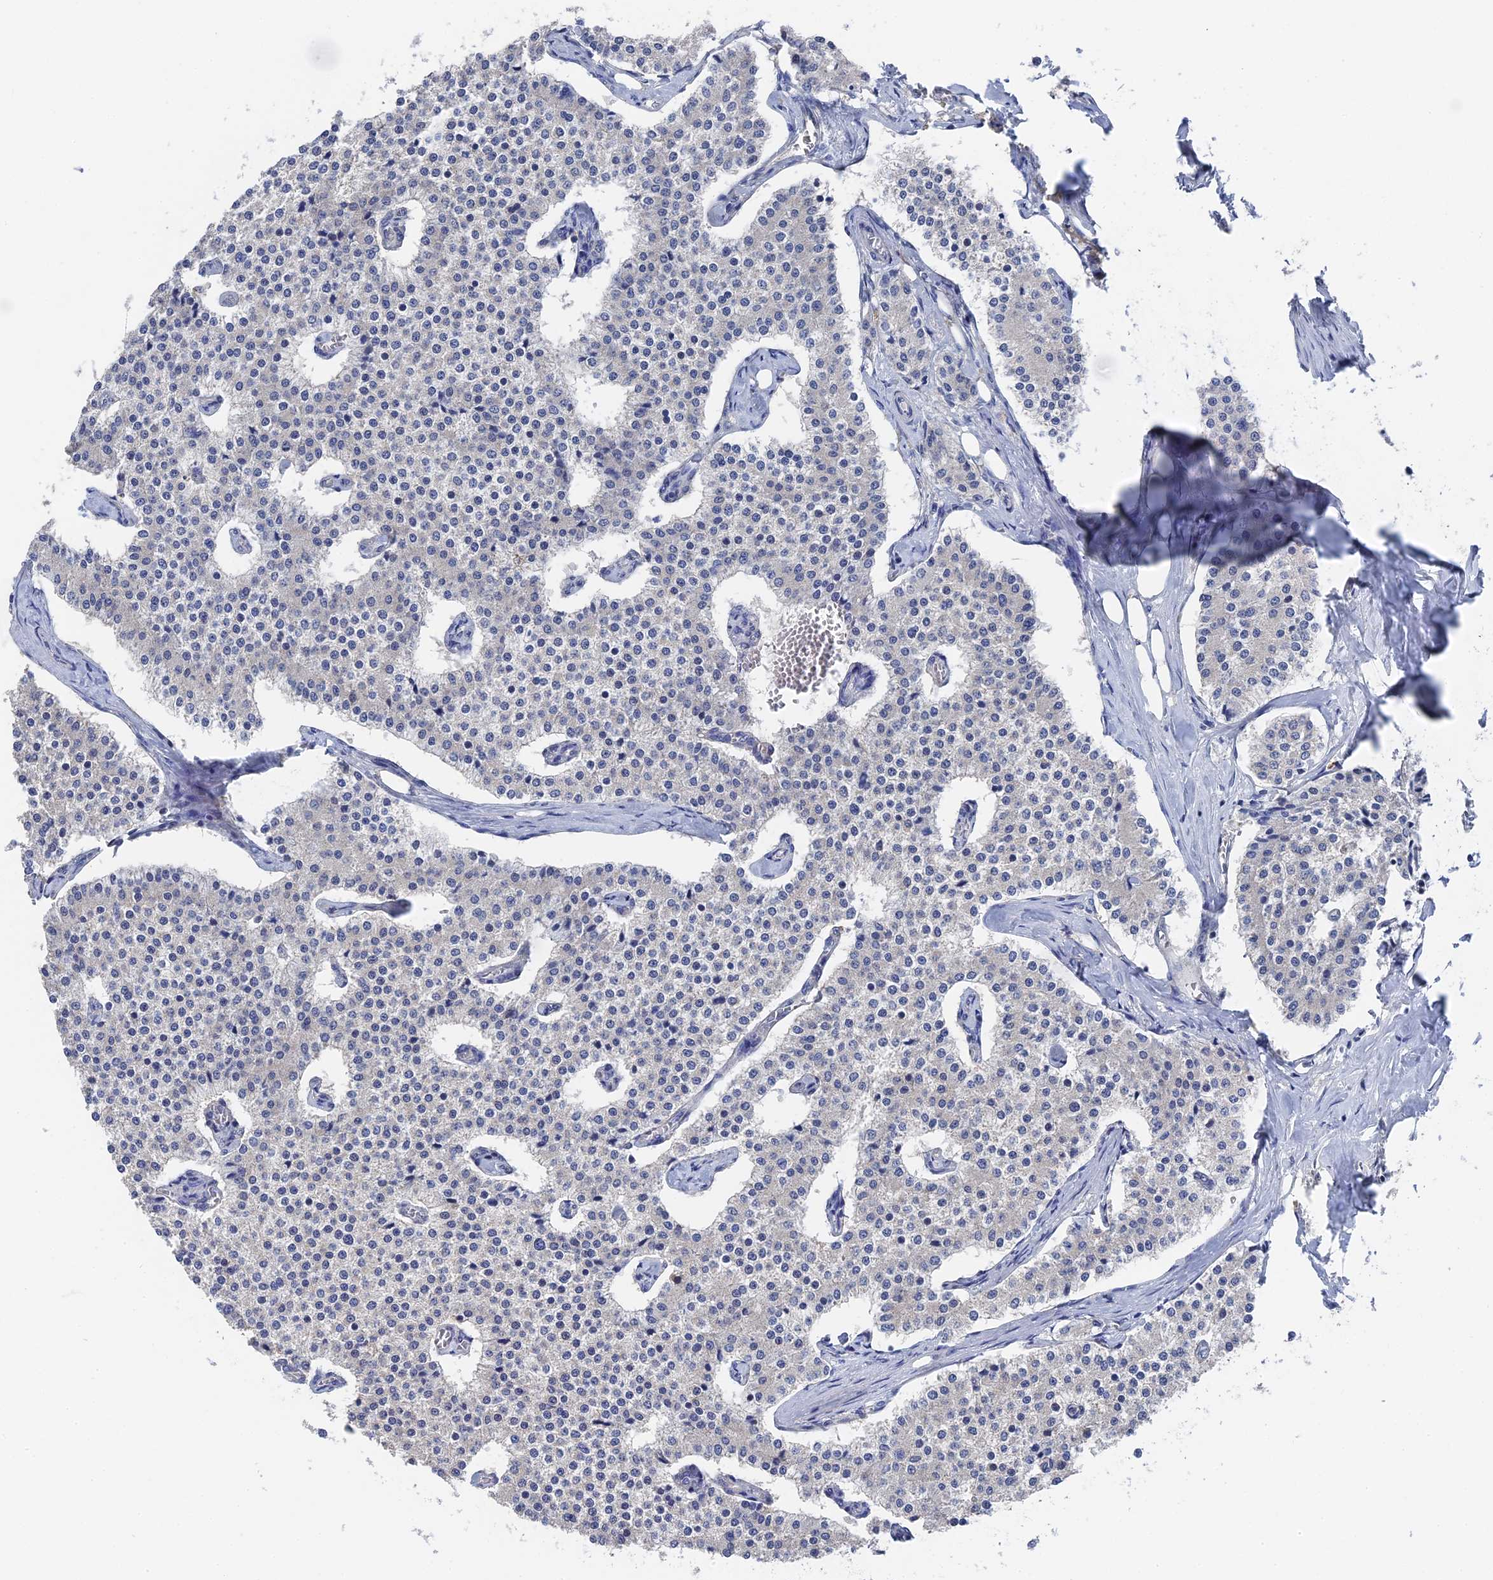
{"staining": {"intensity": "negative", "quantity": "none", "location": "none"}, "tissue": "carcinoid", "cell_type": "Tumor cells", "image_type": "cancer", "snomed": [{"axis": "morphology", "description": "Carcinoid, malignant, NOS"}, {"axis": "topography", "description": "Colon"}], "caption": "Carcinoid was stained to show a protein in brown. There is no significant expression in tumor cells.", "gene": "TSSC4", "patient": {"sex": "female", "age": 52}}